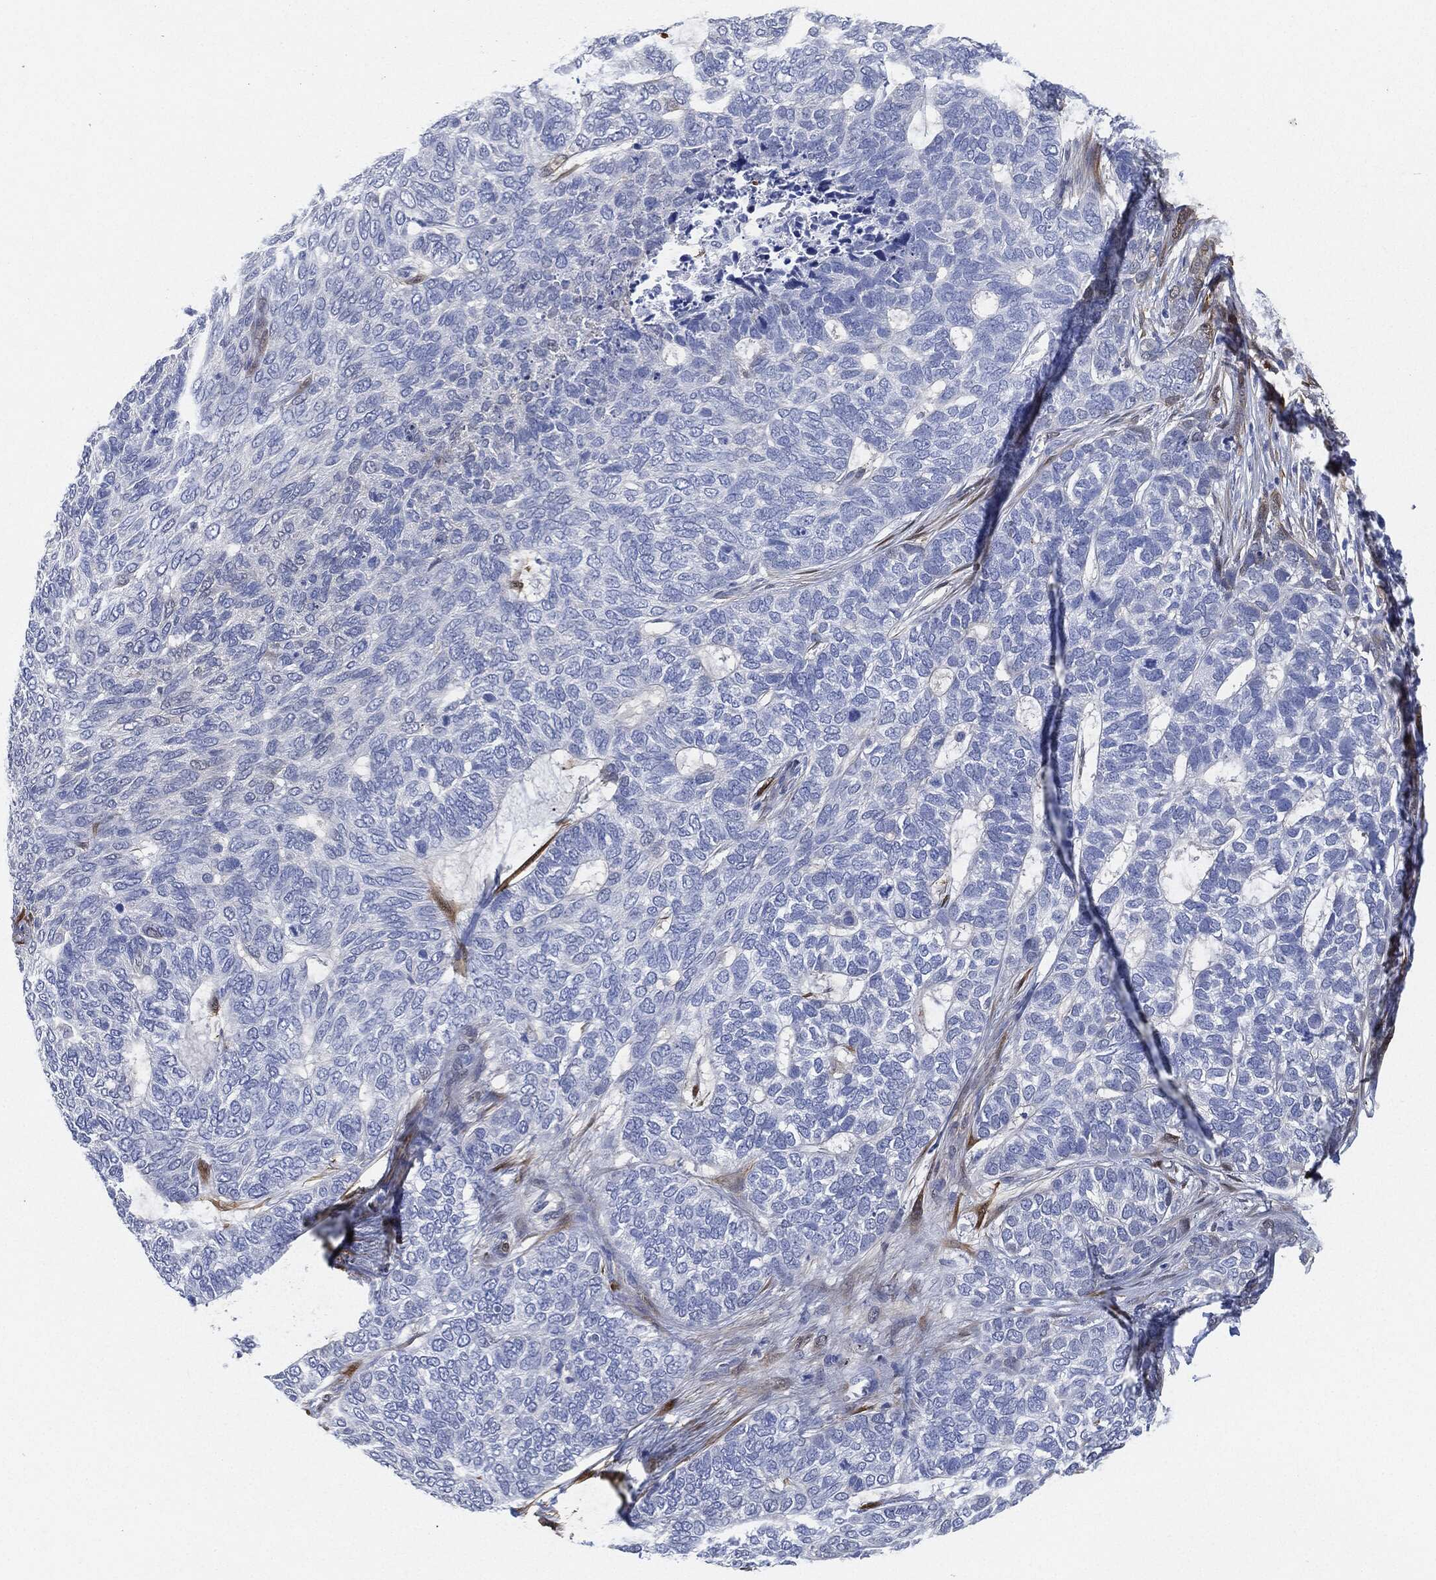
{"staining": {"intensity": "negative", "quantity": "none", "location": "none"}, "tissue": "skin cancer", "cell_type": "Tumor cells", "image_type": "cancer", "snomed": [{"axis": "morphology", "description": "Basal cell carcinoma"}, {"axis": "topography", "description": "Skin"}], "caption": "Skin cancer was stained to show a protein in brown. There is no significant positivity in tumor cells.", "gene": "TAGLN", "patient": {"sex": "female", "age": 65}}